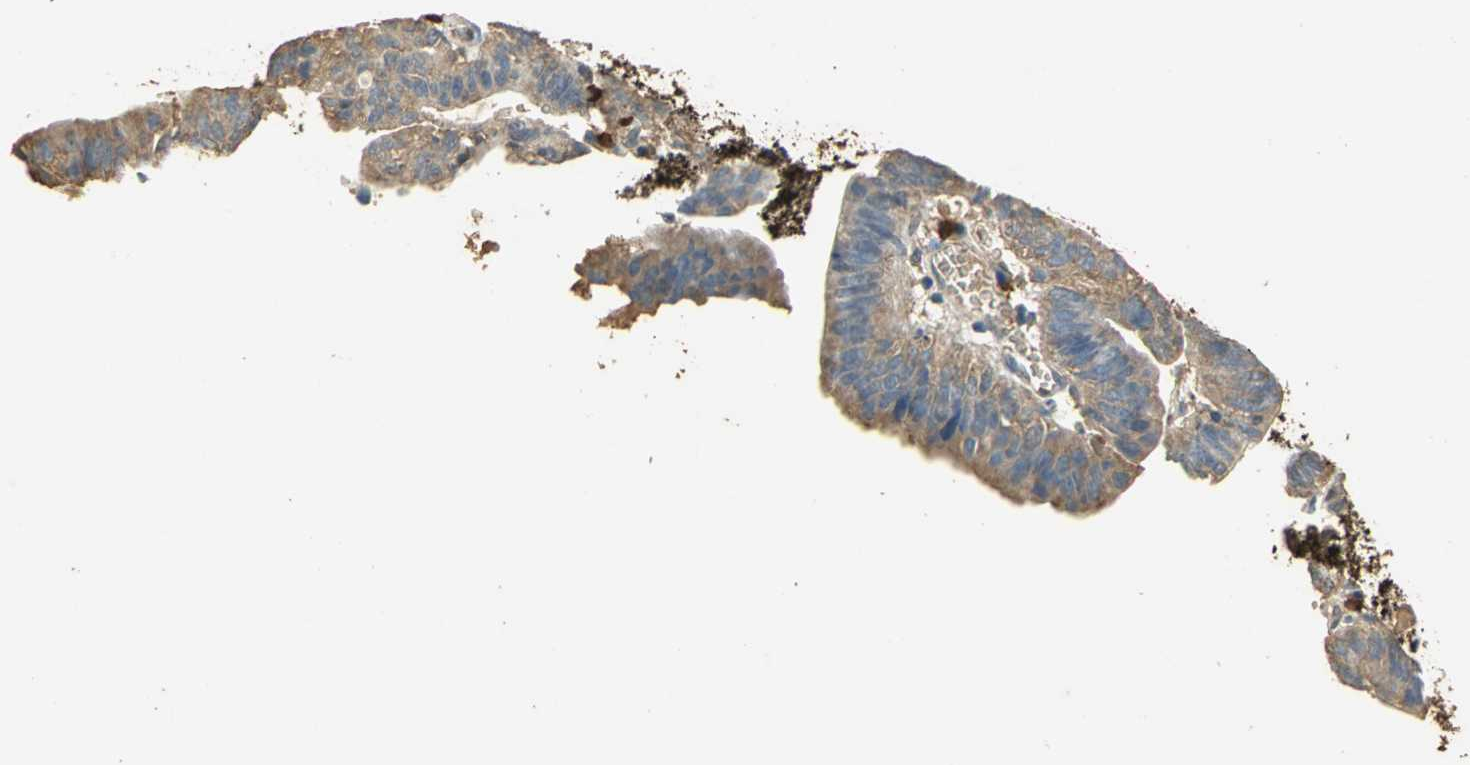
{"staining": {"intensity": "moderate", "quantity": ">75%", "location": "cytoplasmic/membranous"}, "tissue": "stomach cancer", "cell_type": "Tumor cells", "image_type": "cancer", "snomed": [{"axis": "morphology", "description": "Adenocarcinoma, NOS"}, {"axis": "topography", "description": "Stomach"}], "caption": "Stomach cancer (adenocarcinoma) stained with DAB IHC reveals medium levels of moderate cytoplasmic/membranous expression in about >75% of tumor cells.", "gene": "GAPDH", "patient": {"sex": "male", "age": 59}}